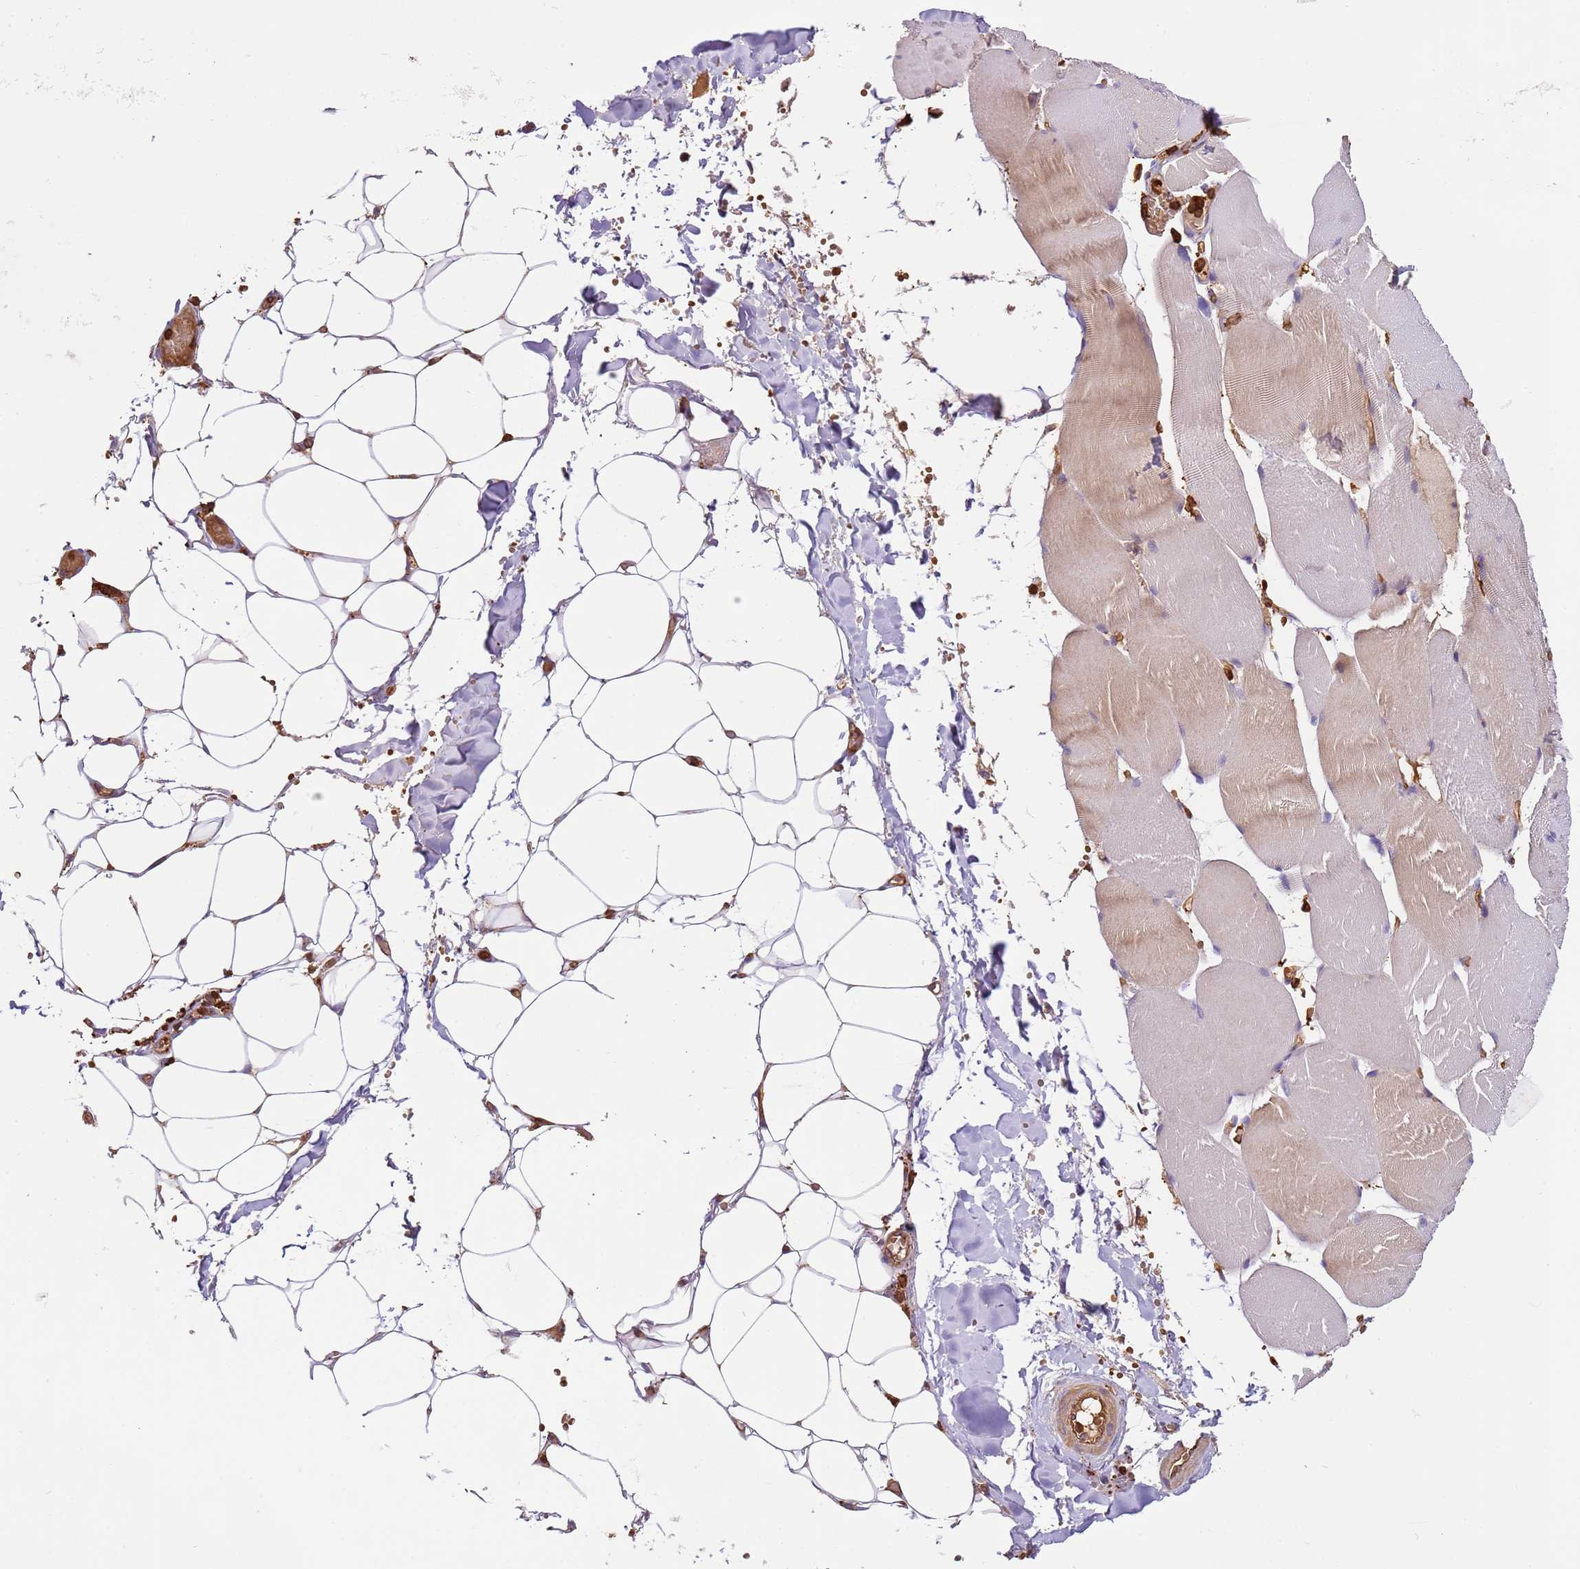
{"staining": {"intensity": "negative", "quantity": "none", "location": "none"}, "tissue": "adipose tissue", "cell_type": "Adipocytes", "image_type": "normal", "snomed": [{"axis": "morphology", "description": "Normal tissue, NOS"}, {"axis": "topography", "description": "Skeletal muscle"}, {"axis": "topography", "description": "Peripheral nerve tissue"}], "caption": "Immunohistochemical staining of unremarkable adipose tissue reveals no significant staining in adipocytes. (DAB immunohistochemistry (IHC), high magnification).", "gene": "OR6P1", "patient": {"sex": "female", "age": 55}}